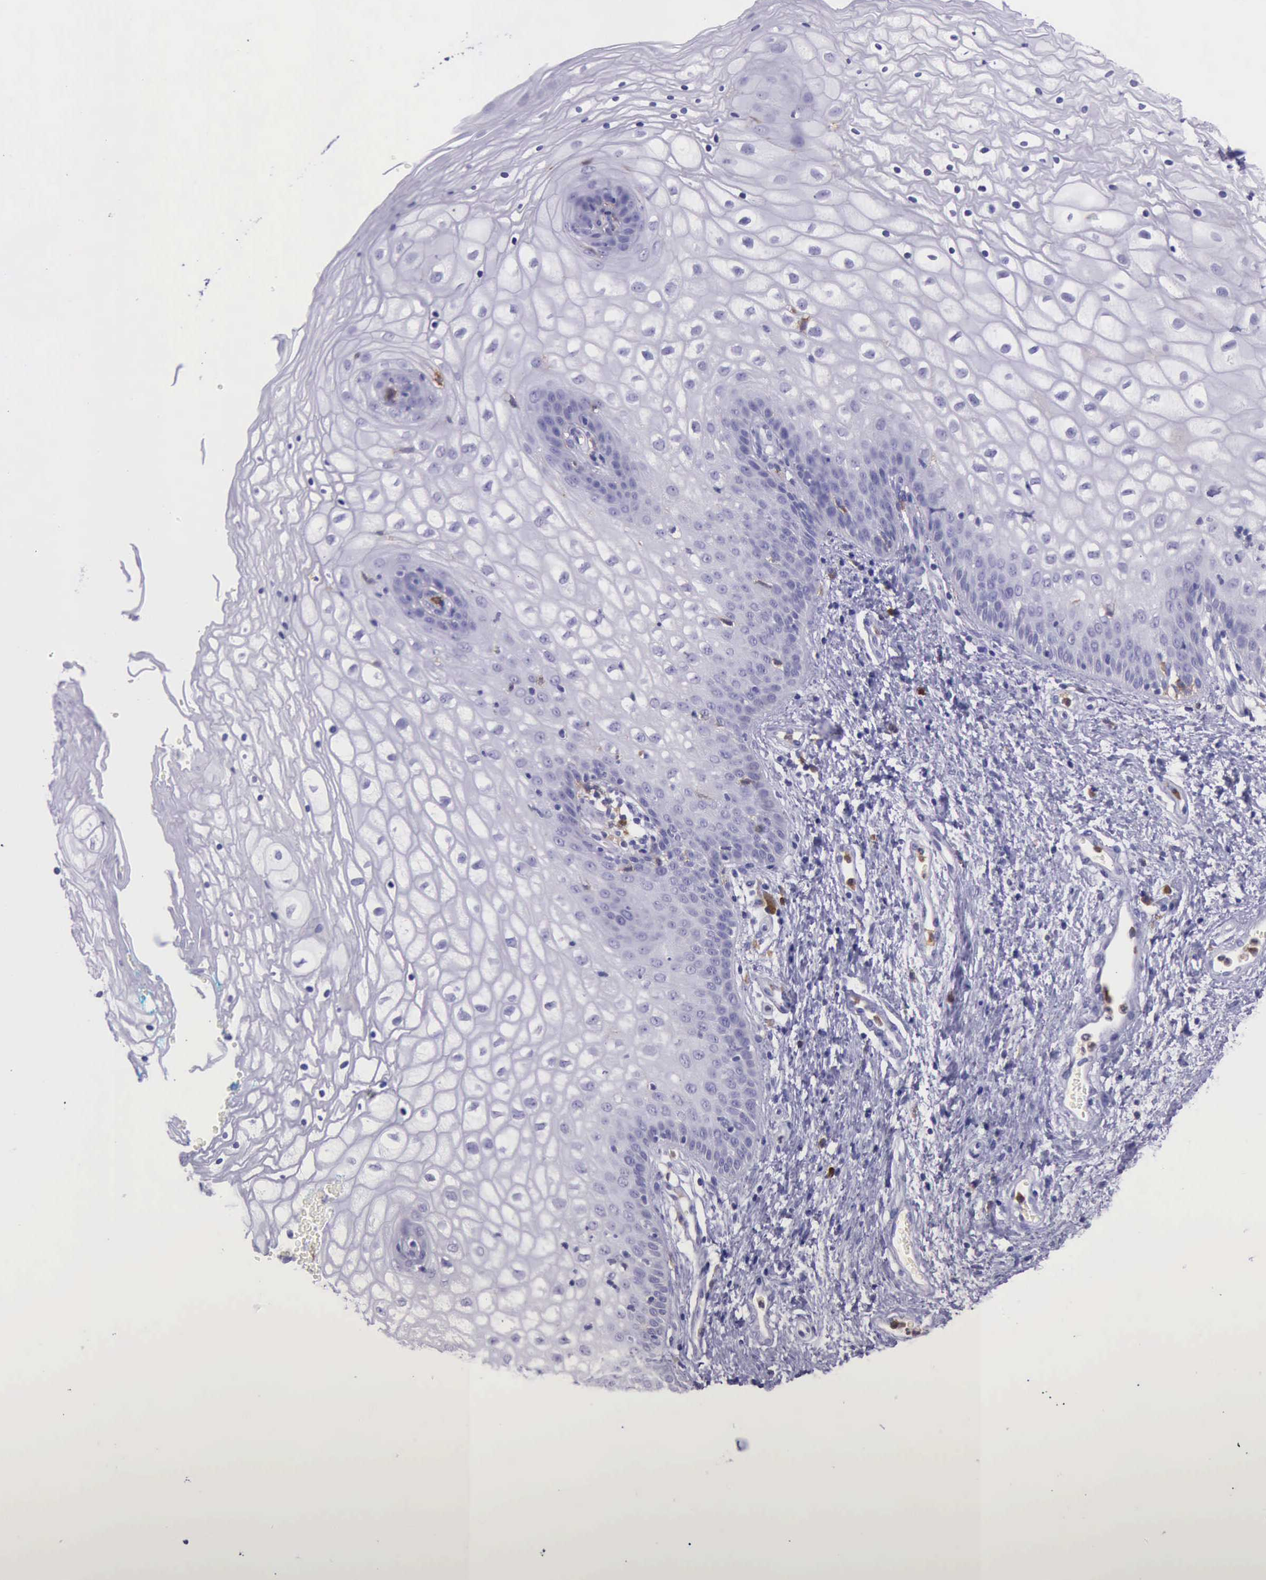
{"staining": {"intensity": "negative", "quantity": "none", "location": "none"}, "tissue": "vagina", "cell_type": "Squamous epithelial cells", "image_type": "normal", "snomed": [{"axis": "morphology", "description": "Normal tissue, NOS"}, {"axis": "topography", "description": "Vagina"}], "caption": "An immunohistochemistry (IHC) photomicrograph of normal vagina is shown. There is no staining in squamous epithelial cells of vagina.", "gene": "BTK", "patient": {"sex": "female", "age": 34}}